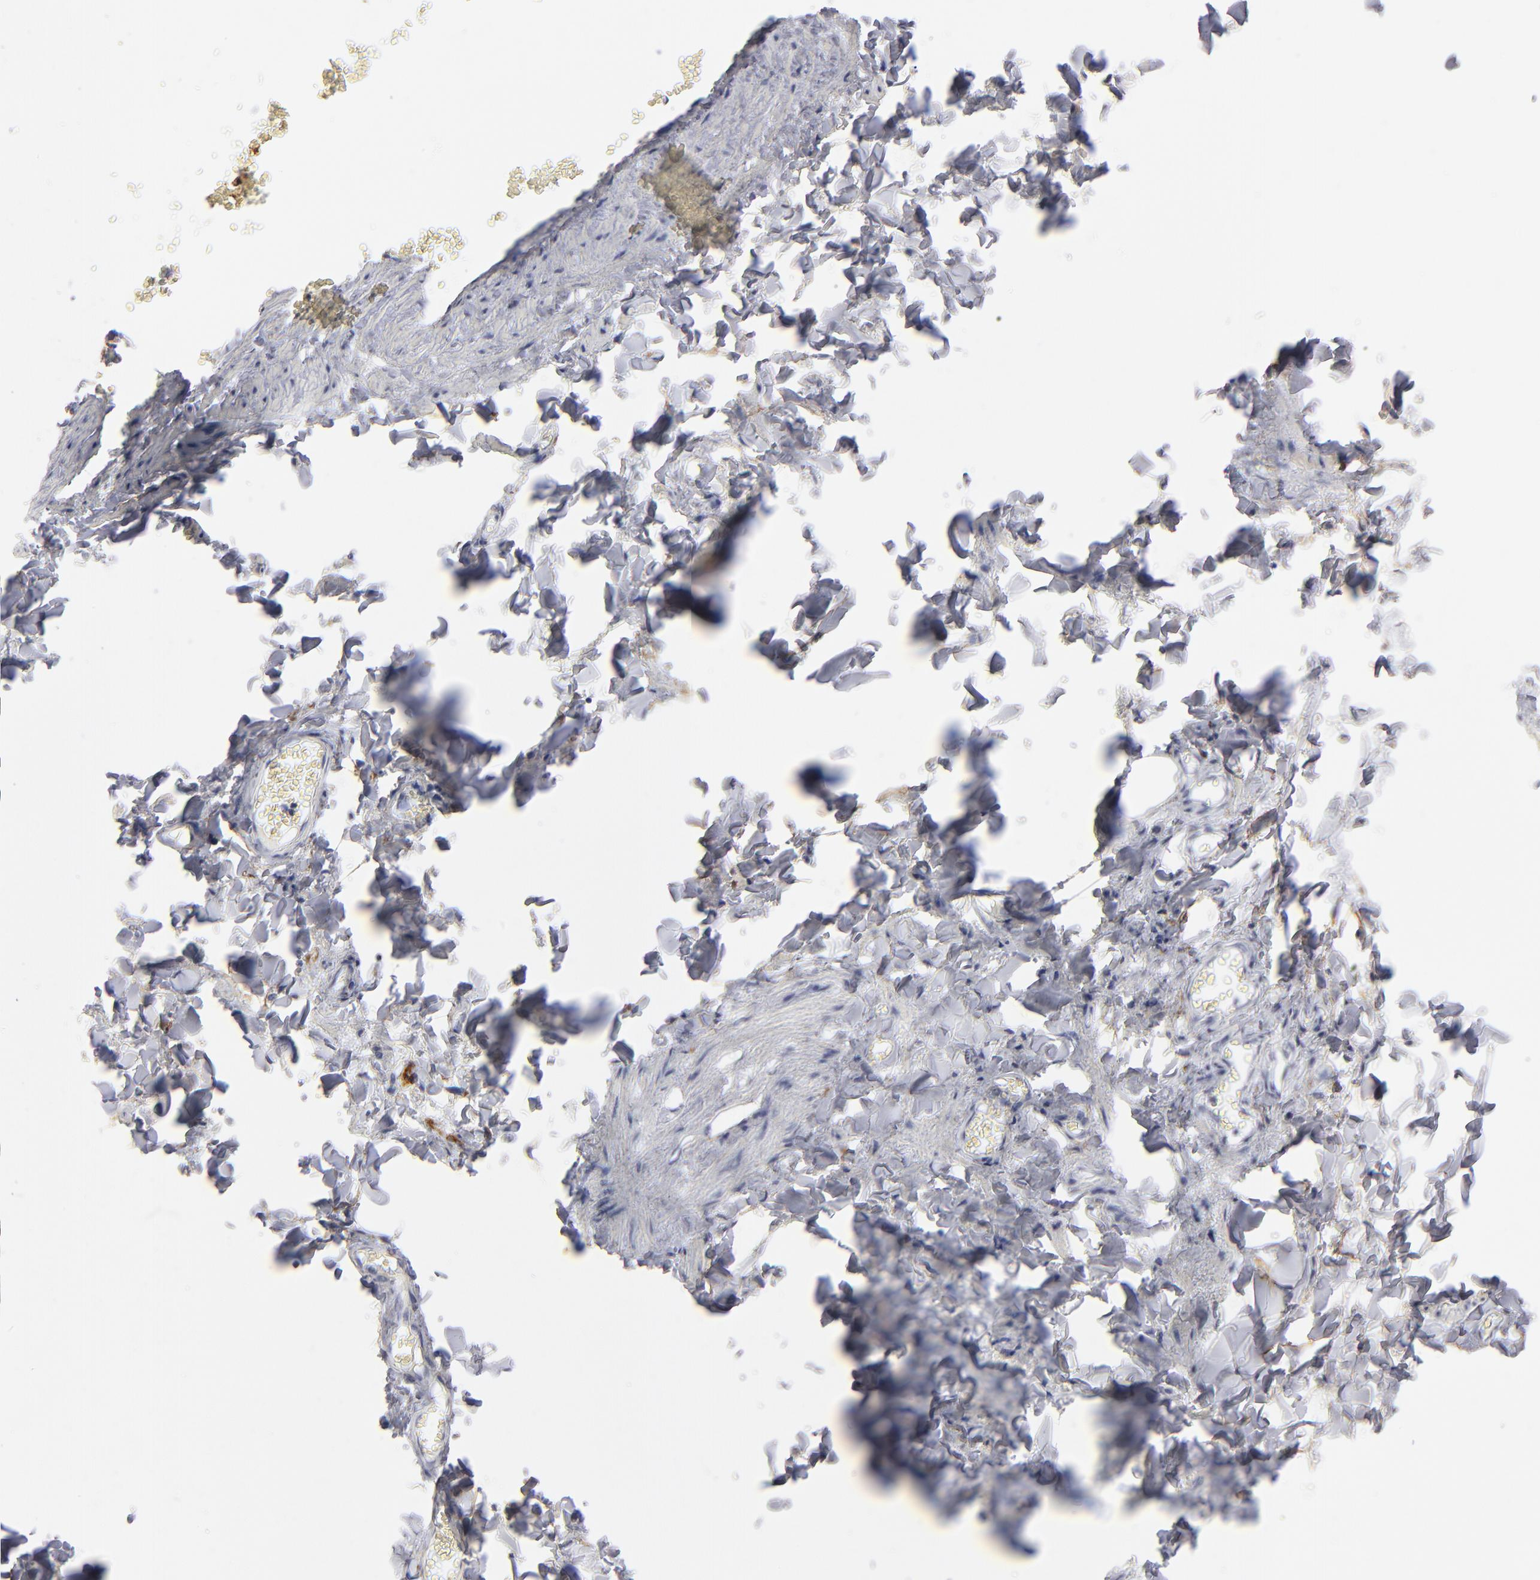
{"staining": {"intensity": "negative", "quantity": "none", "location": "none"}, "tissue": "adipose tissue", "cell_type": "Adipocytes", "image_type": "normal", "snomed": [{"axis": "morphology", "description": "Normal tissue, NOS"}, {"axis": "topography", "description": "Vascular tissue"}], "caption": "DAB (3,3'-diaminobenzidine) immunohistochemical staining of unremarkable adipose tissue exhibits no significant staining in adipocytes.", "gene": "CADM3", "patient": {"sex": "male", "age": 41}}